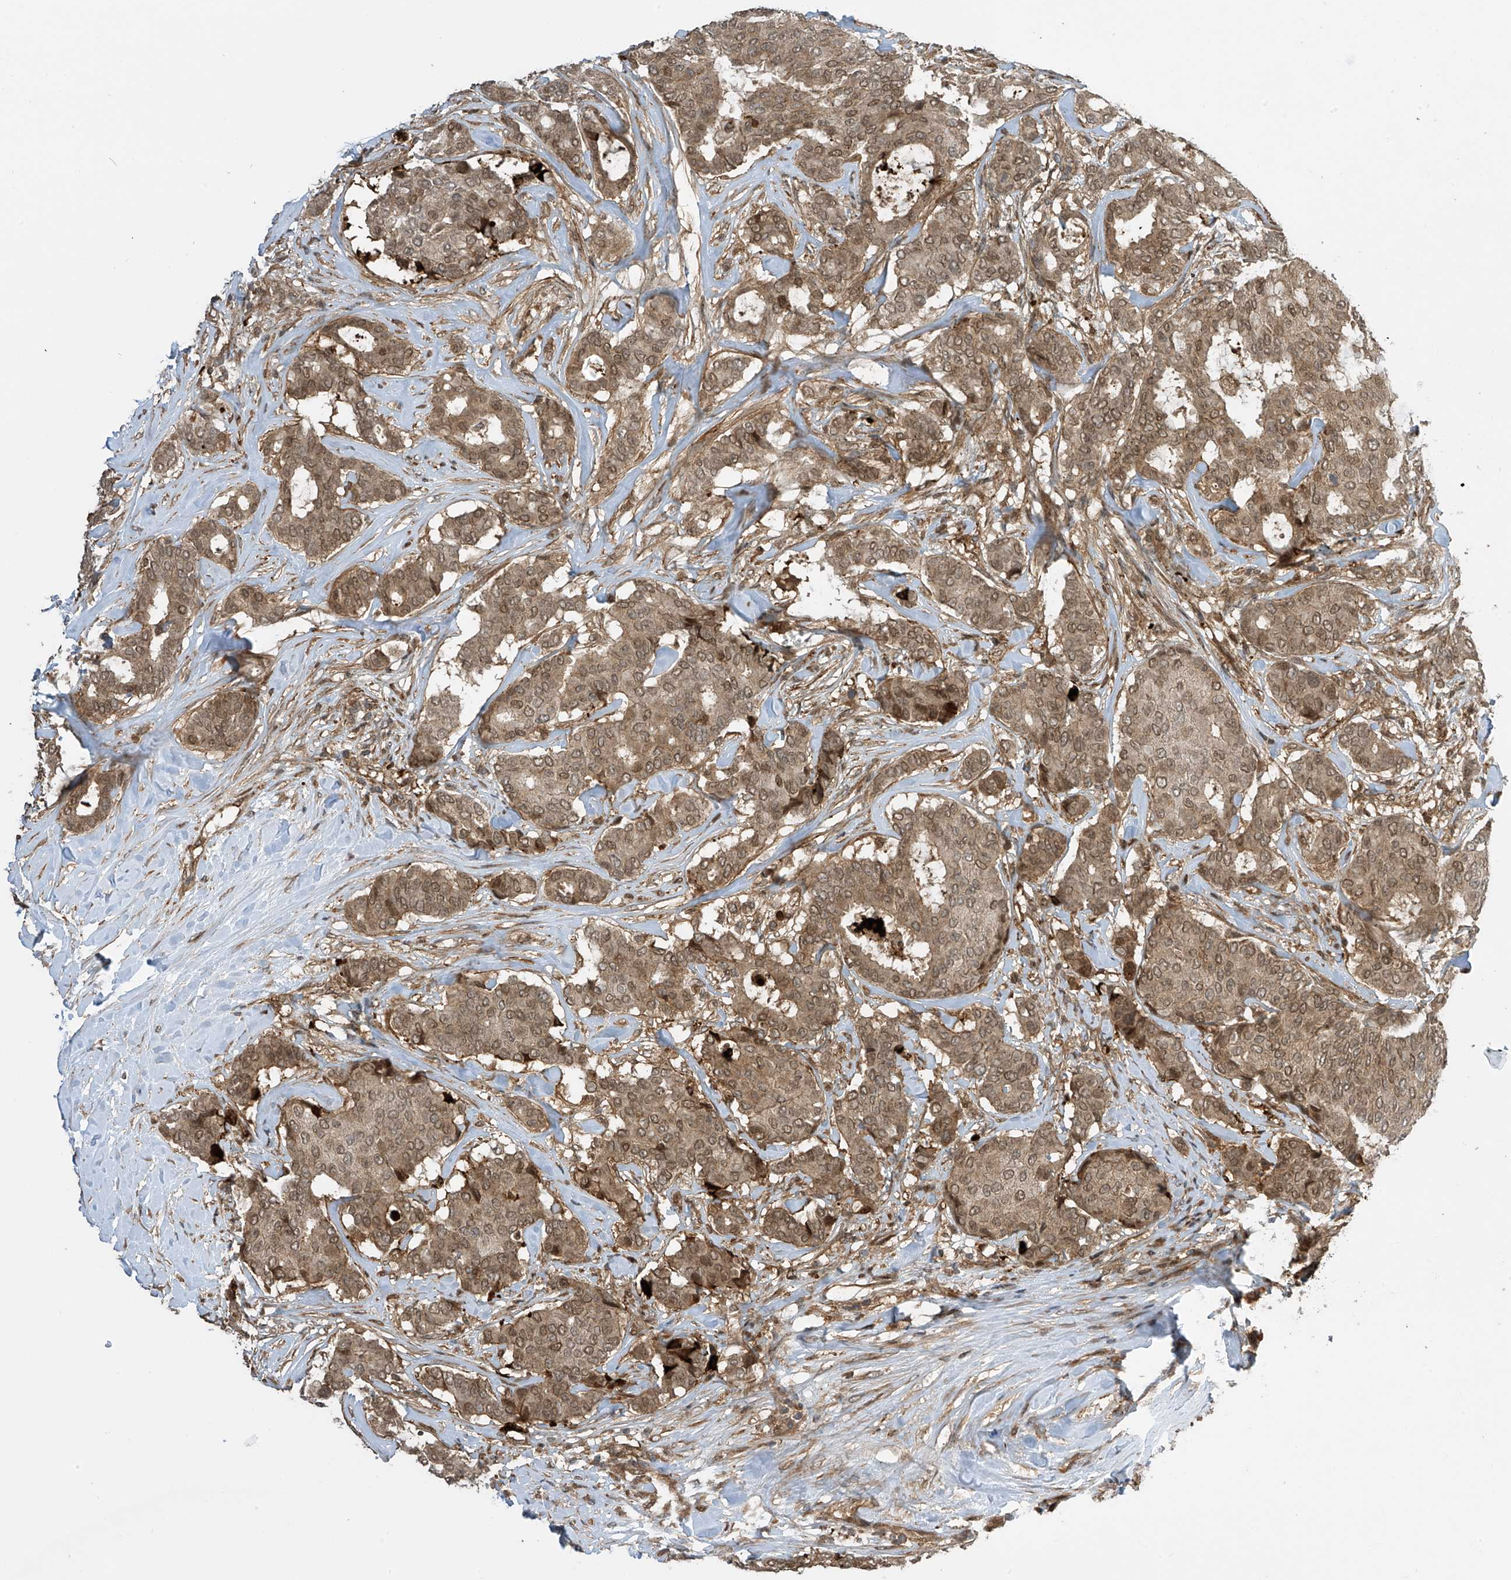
{"staining": {"intensity": "moderate", "quantity": ">75%", "location": "cytoplasmic/membranous,nuclear"}, "tissue": "breast cancer", "cell_type": "Tumor cells", "image_type": "cancer", "snomed": [{"axis": "morphology", "description": "Duct carcinoma"}, {"axis": "topography", "description": "Breast"}], "caption": "Immunohistochemistry of breast invasive ductal carcinoma reveals medium levels of moderate cytoplasmic/membranous and nuclear staining in about >75% of tumor cells.", "gene": "ATAD2B", "patient": {"sex": "female", "age": 75}}